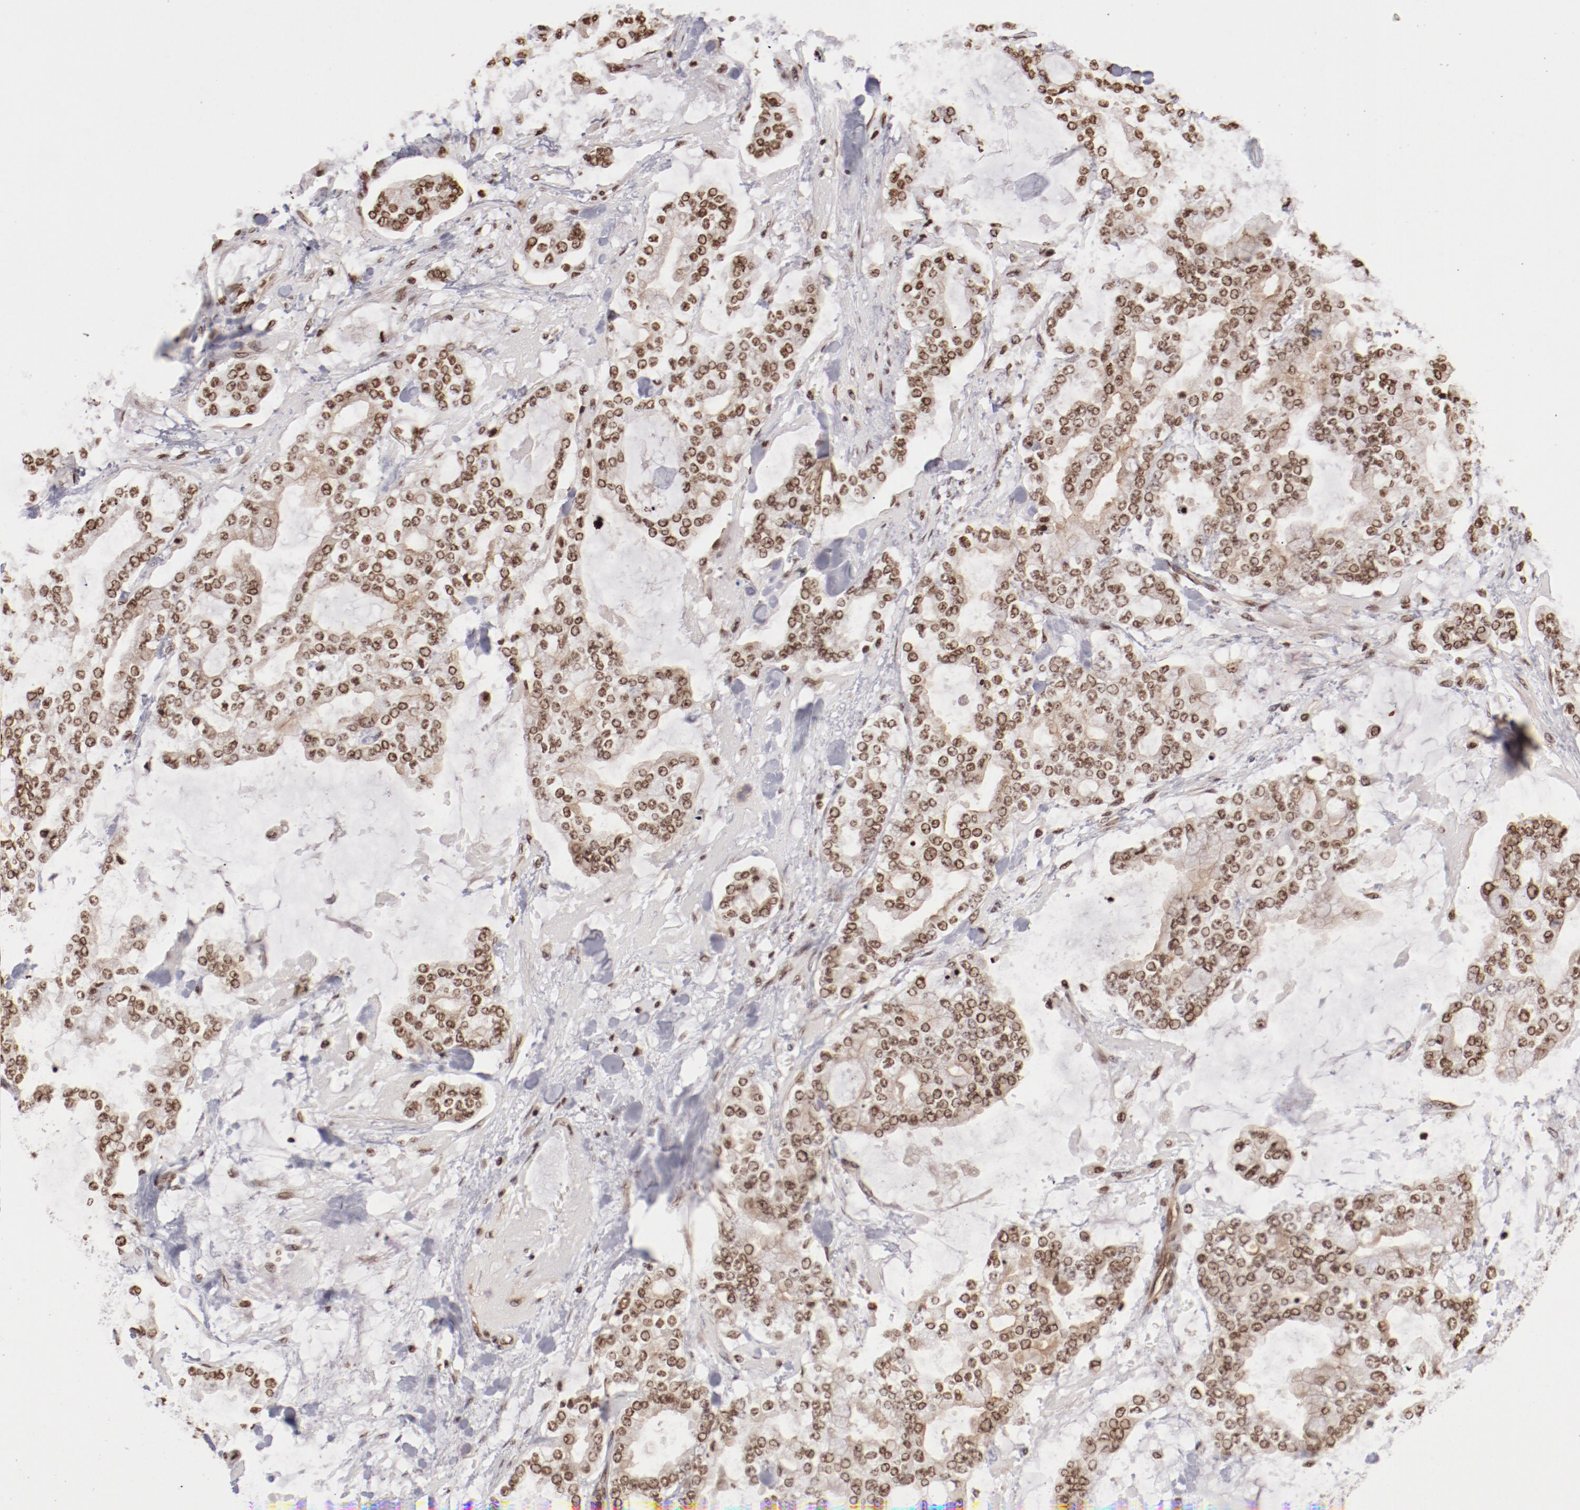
{"staining": {"intensity": "weak", "quantity": ">75%", "location": "nuclear"}, "tissue": "stomach cancer", "cell_type": "Tumor cells", "image_type": "cancer", "snomed": [{"axis": "morphology", "description": "Normal tissue, NOS"}, {"axis": "morphology", "description": "Adenocarcinoma, NOS"}, {"axis": "topography", "description": "Stomach, upper"}, {"axis": "topography", "description": "Stomach"}], "caption": "The immunohistochemical stain labels weak nuclear positivity in tumor cells of stomach cancer tissue. (Stains: DAB (3,3'-diaminobenzidine) in brown, nuclei in blue, Microscopy: brightfield microscopy at high magnification).", "gene": "ABL2", "patient": {"sex": "male", "age": 76}}